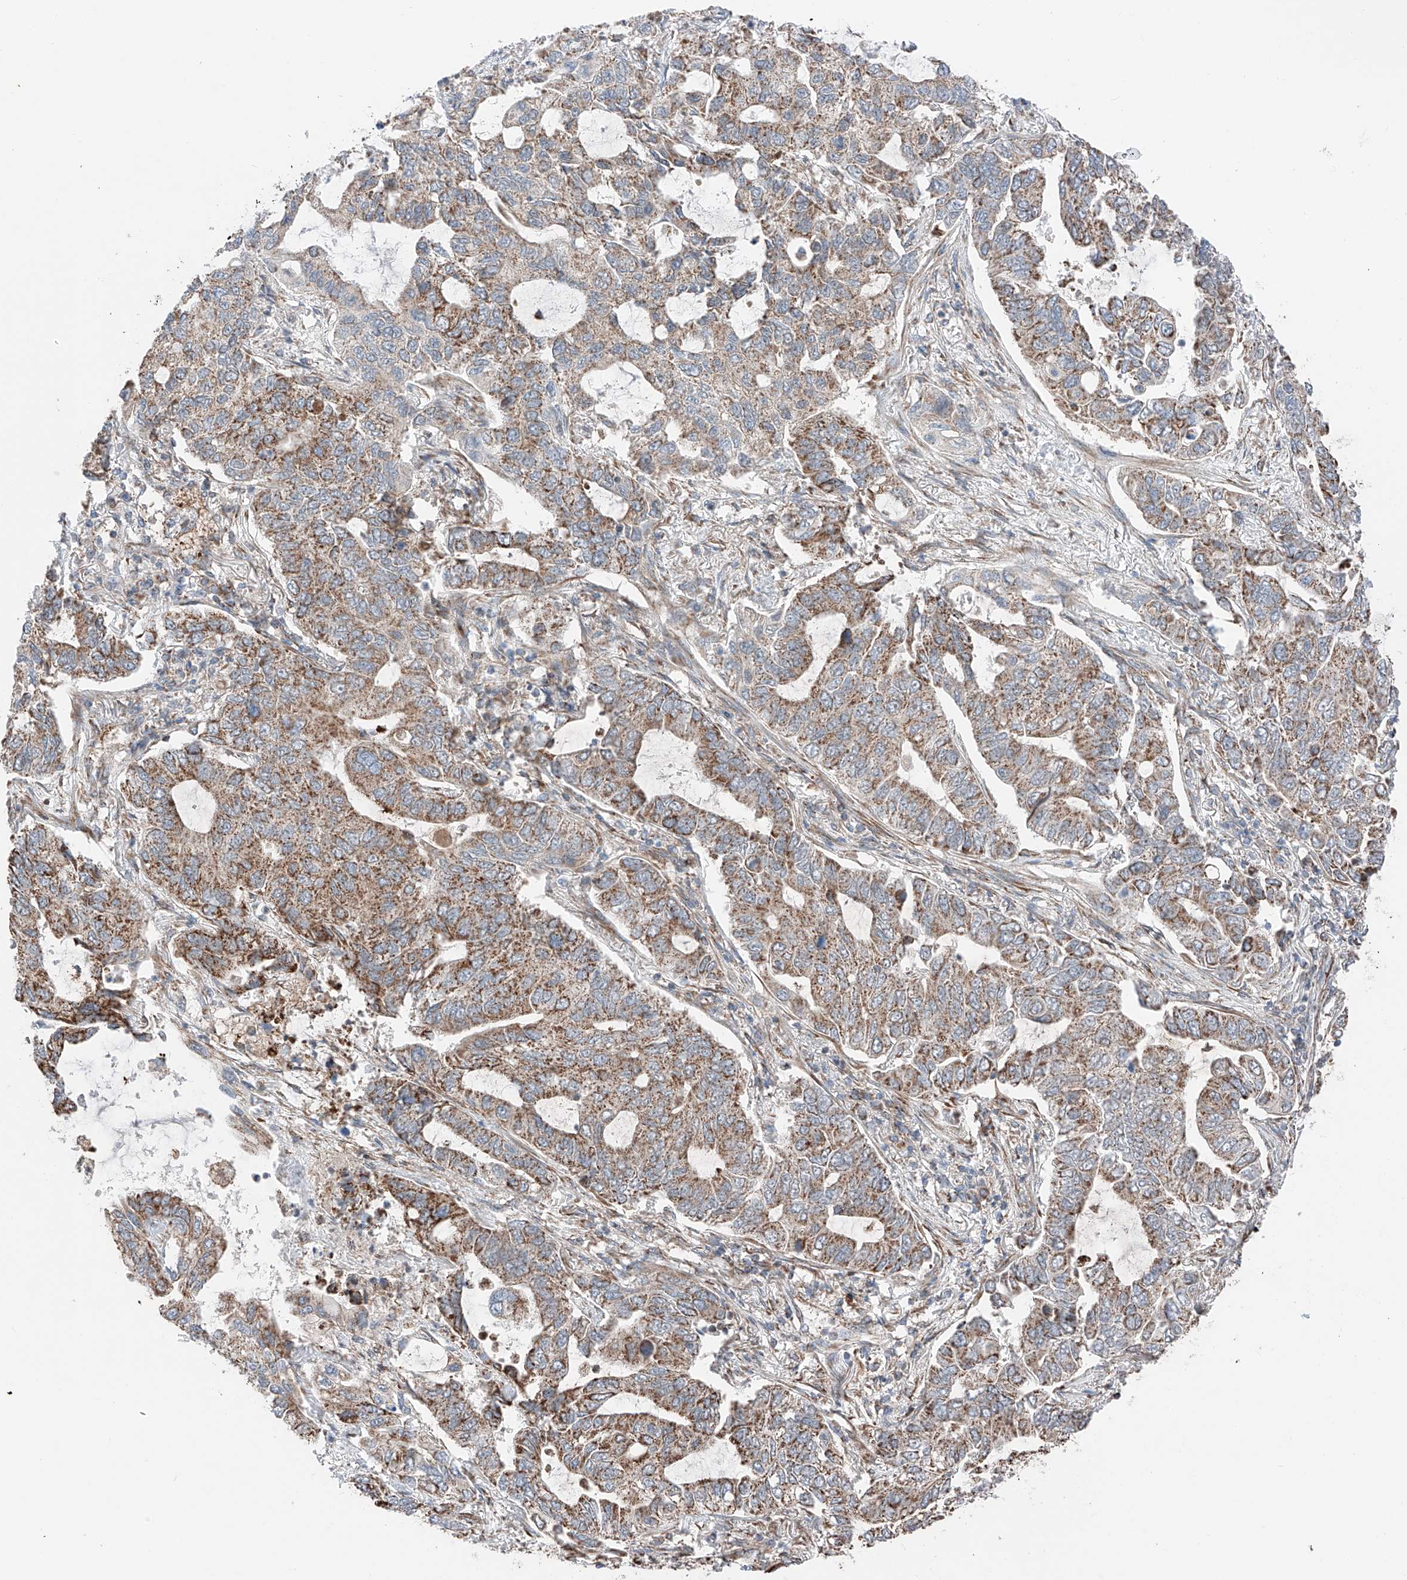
{"staining": {"intensity": "moderate", "quantity": ">75%", "location": "cytoplasmic/membranous"}, "tissue": "lung cancer", "cell_type": "Tumor cells", "image_type": "cancer", "snomed": [{"axis": "morphology", "description": "Adenocarcinoma, NOS"}, {"axis": "topography", "description": "Lung"}], "caption": "Protein analysis of lung cancer tissue demonstrates moderate cytoplasmic/membranous expression in approximately >75% of tumor cells.", "gene": "ZSCAN29", "patient": {"sex": "male", "age": 64}}